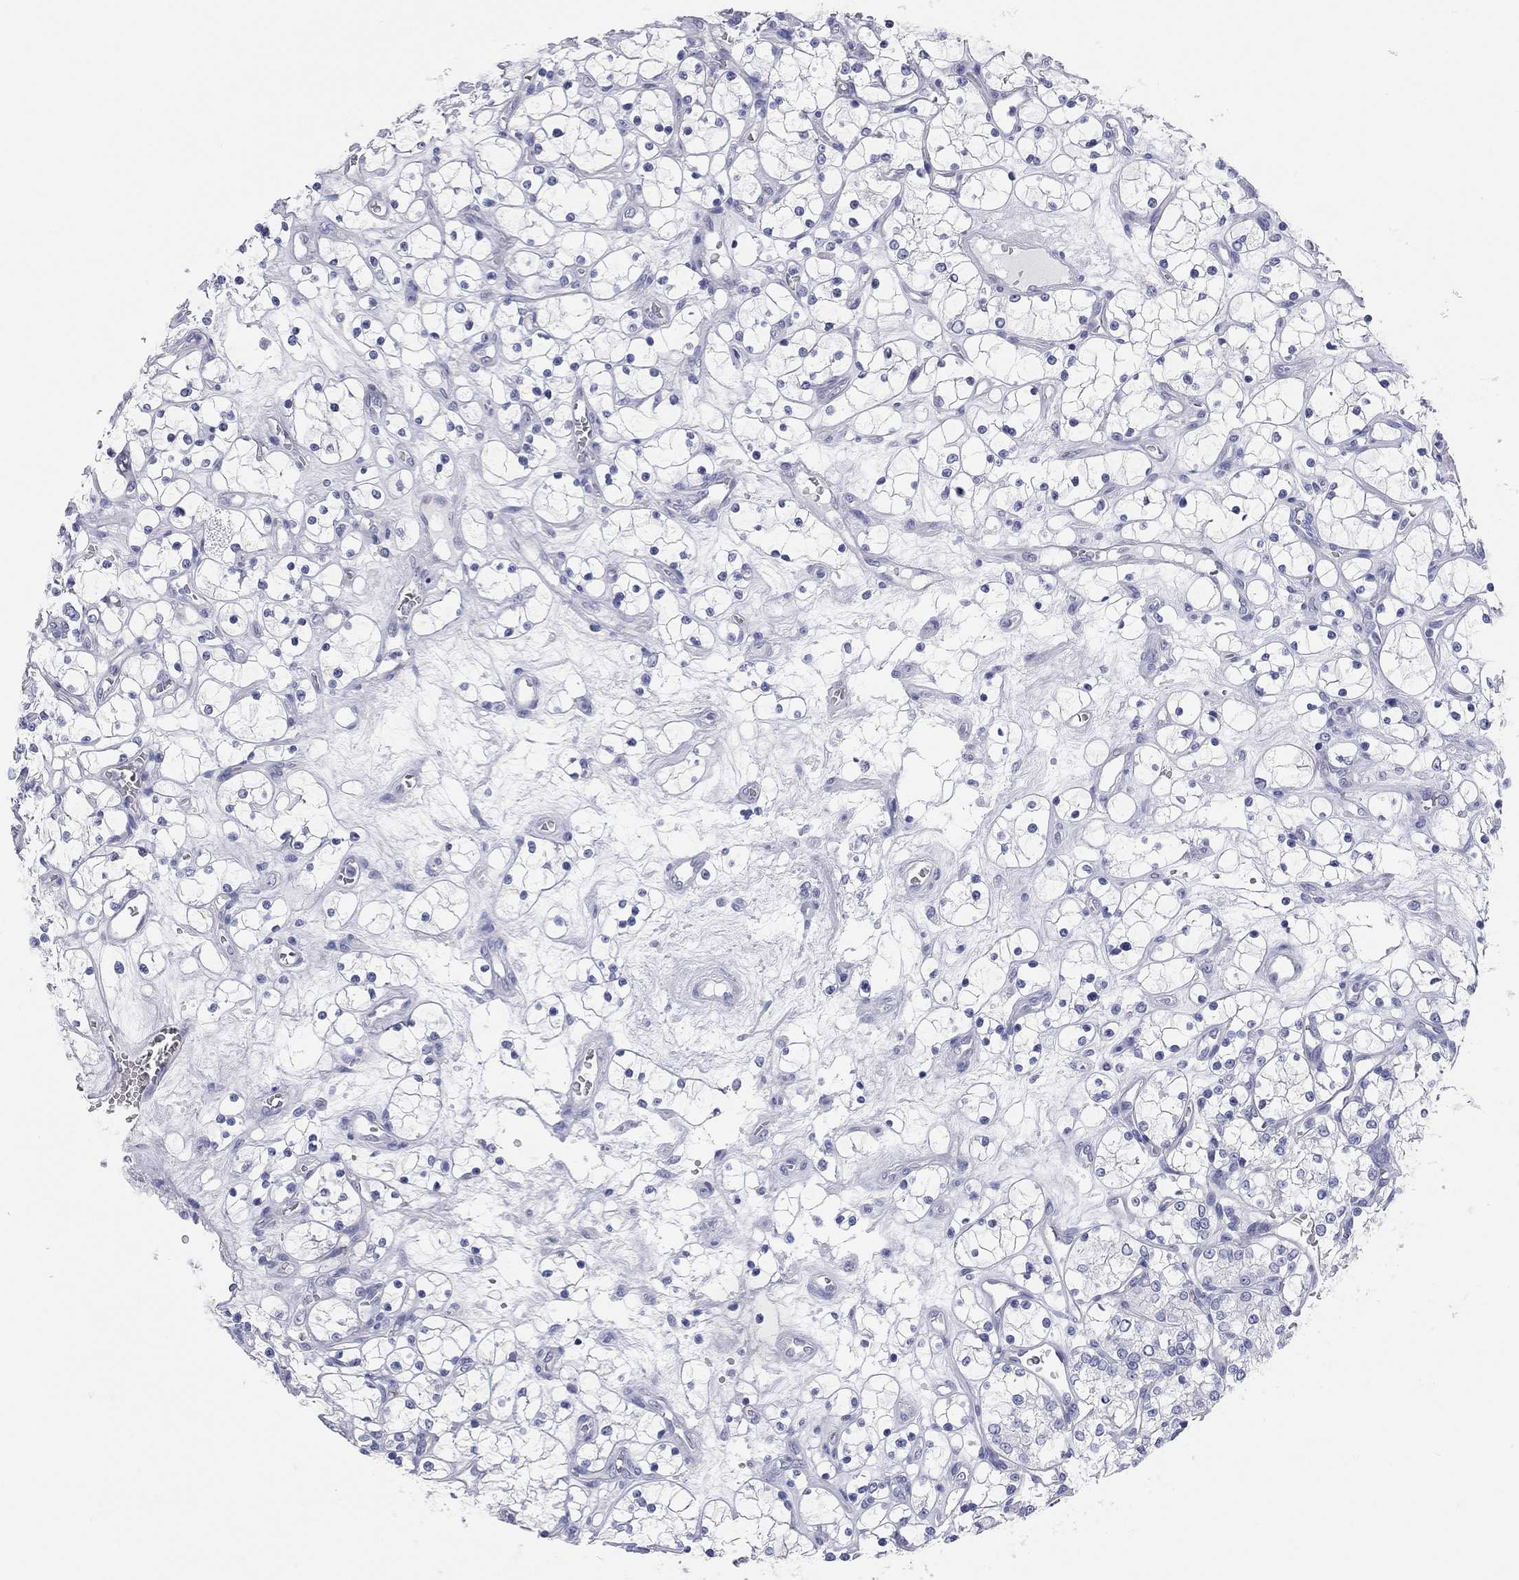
{"staining": {"intensity": "negative", "quantity": "none", "location": "none"}, "tissue": "renal cancer", "cell_type": "Tumor cells", "image_type": "cancer", "snomed": [{"axis": "morphology", "description": "Adenocarcinoma, NOS"}, {"axis": "topography", "description": "Kidney"}], "caption": "Tumor cells show no significant protein expression in renal cancer.", "gene": "TMEM221", "patient": {"sex": "female", "age": 69}}